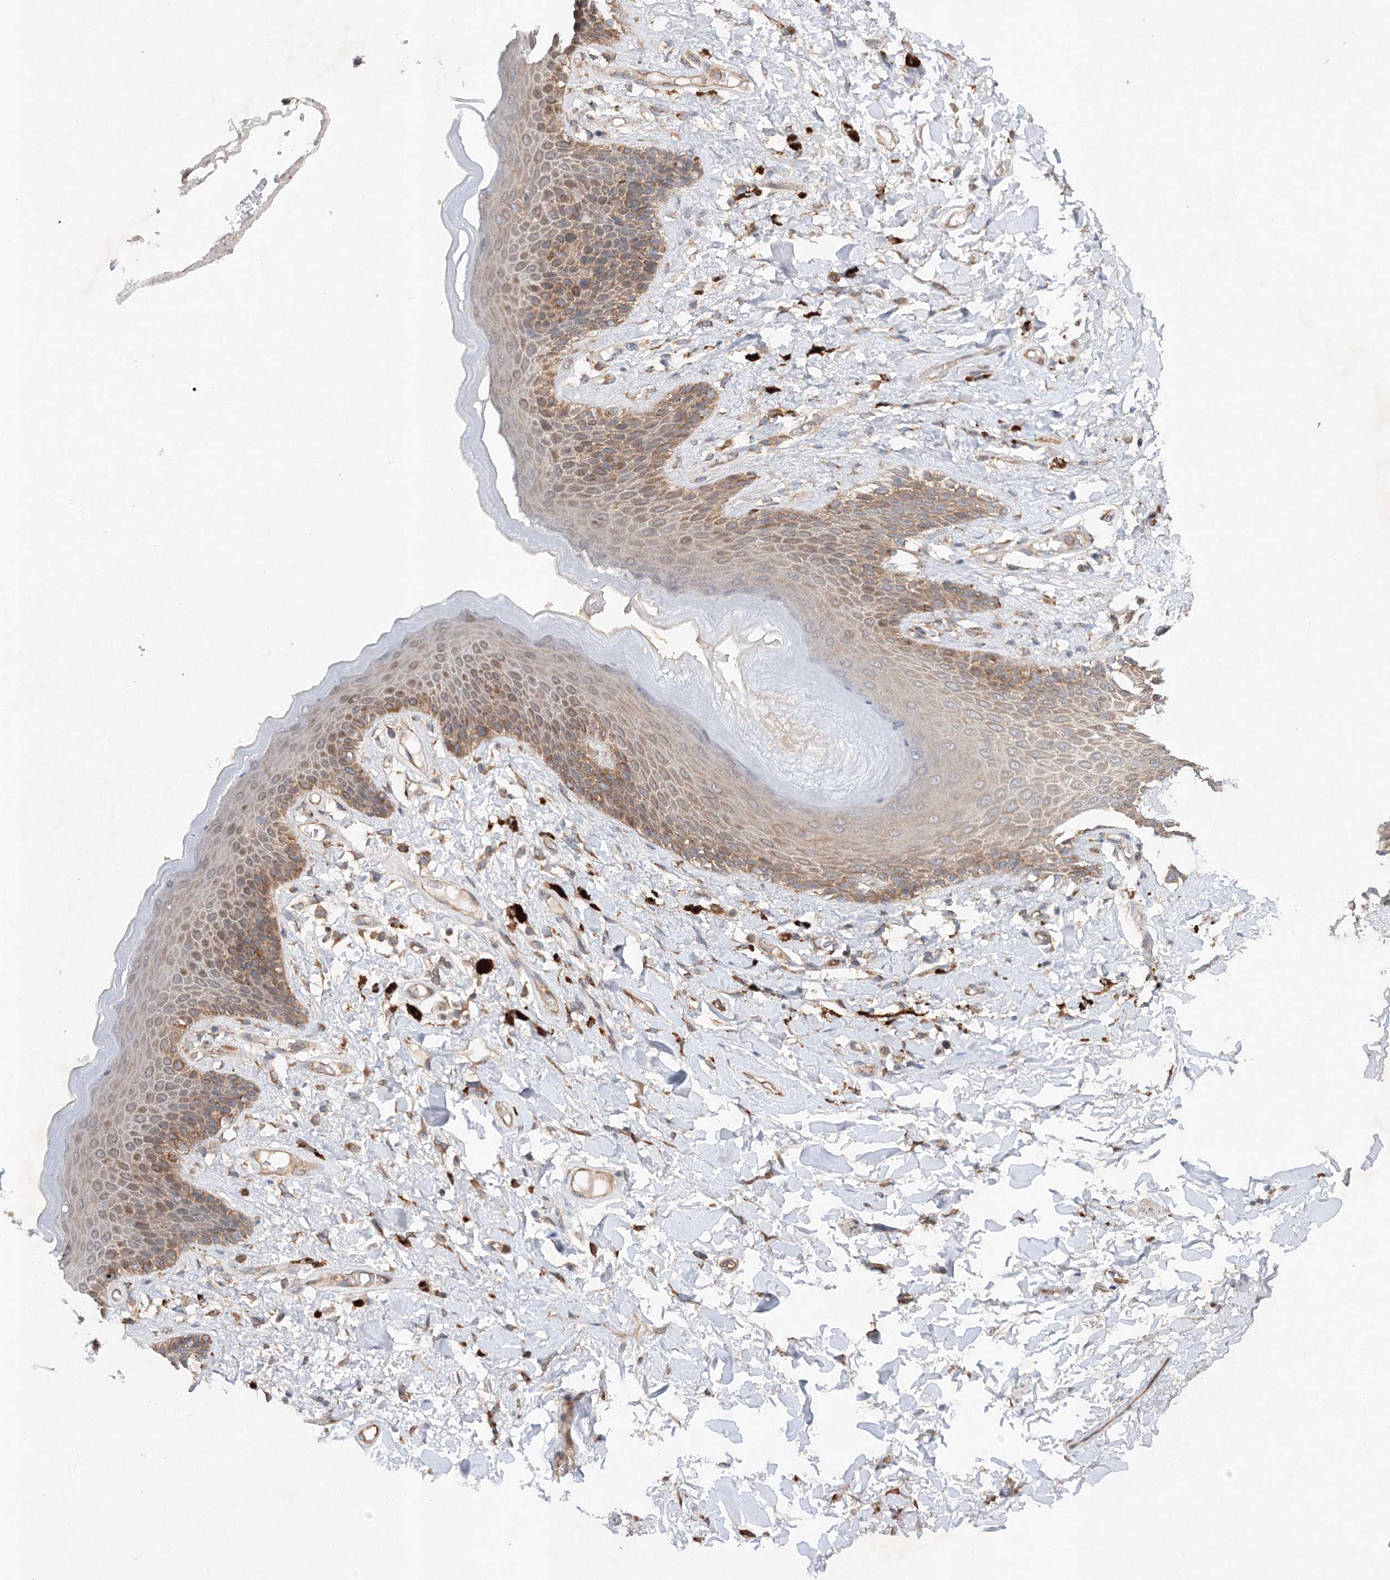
{"staining": {"intensity": "moderate", "quantity": "25%-75%", "location": "cytoplasmic/membranous"}, "tissue": "skin", "cell_type": "Epidermal cells", "image_type": "normal", "snomed": [{"axis": "morphology", "description": "Normal tissue, NOS"}, {"axis": "topography", "description": "Anal"}], "caption": "IHC of benign human skin demonstrates medium levels of moderate cytoplasmic/membranous positivity in about 25%-75% of epidermal cells. The staining was performed using DAB (3,3'-diaminobenzidine) to visualize the protein expression in brown, while the nuclei were stained in blue with hematoxylin (Magnification: 20x).", "gene": "SLC36A1", "patient": {"sex": "female", "age": 78}}